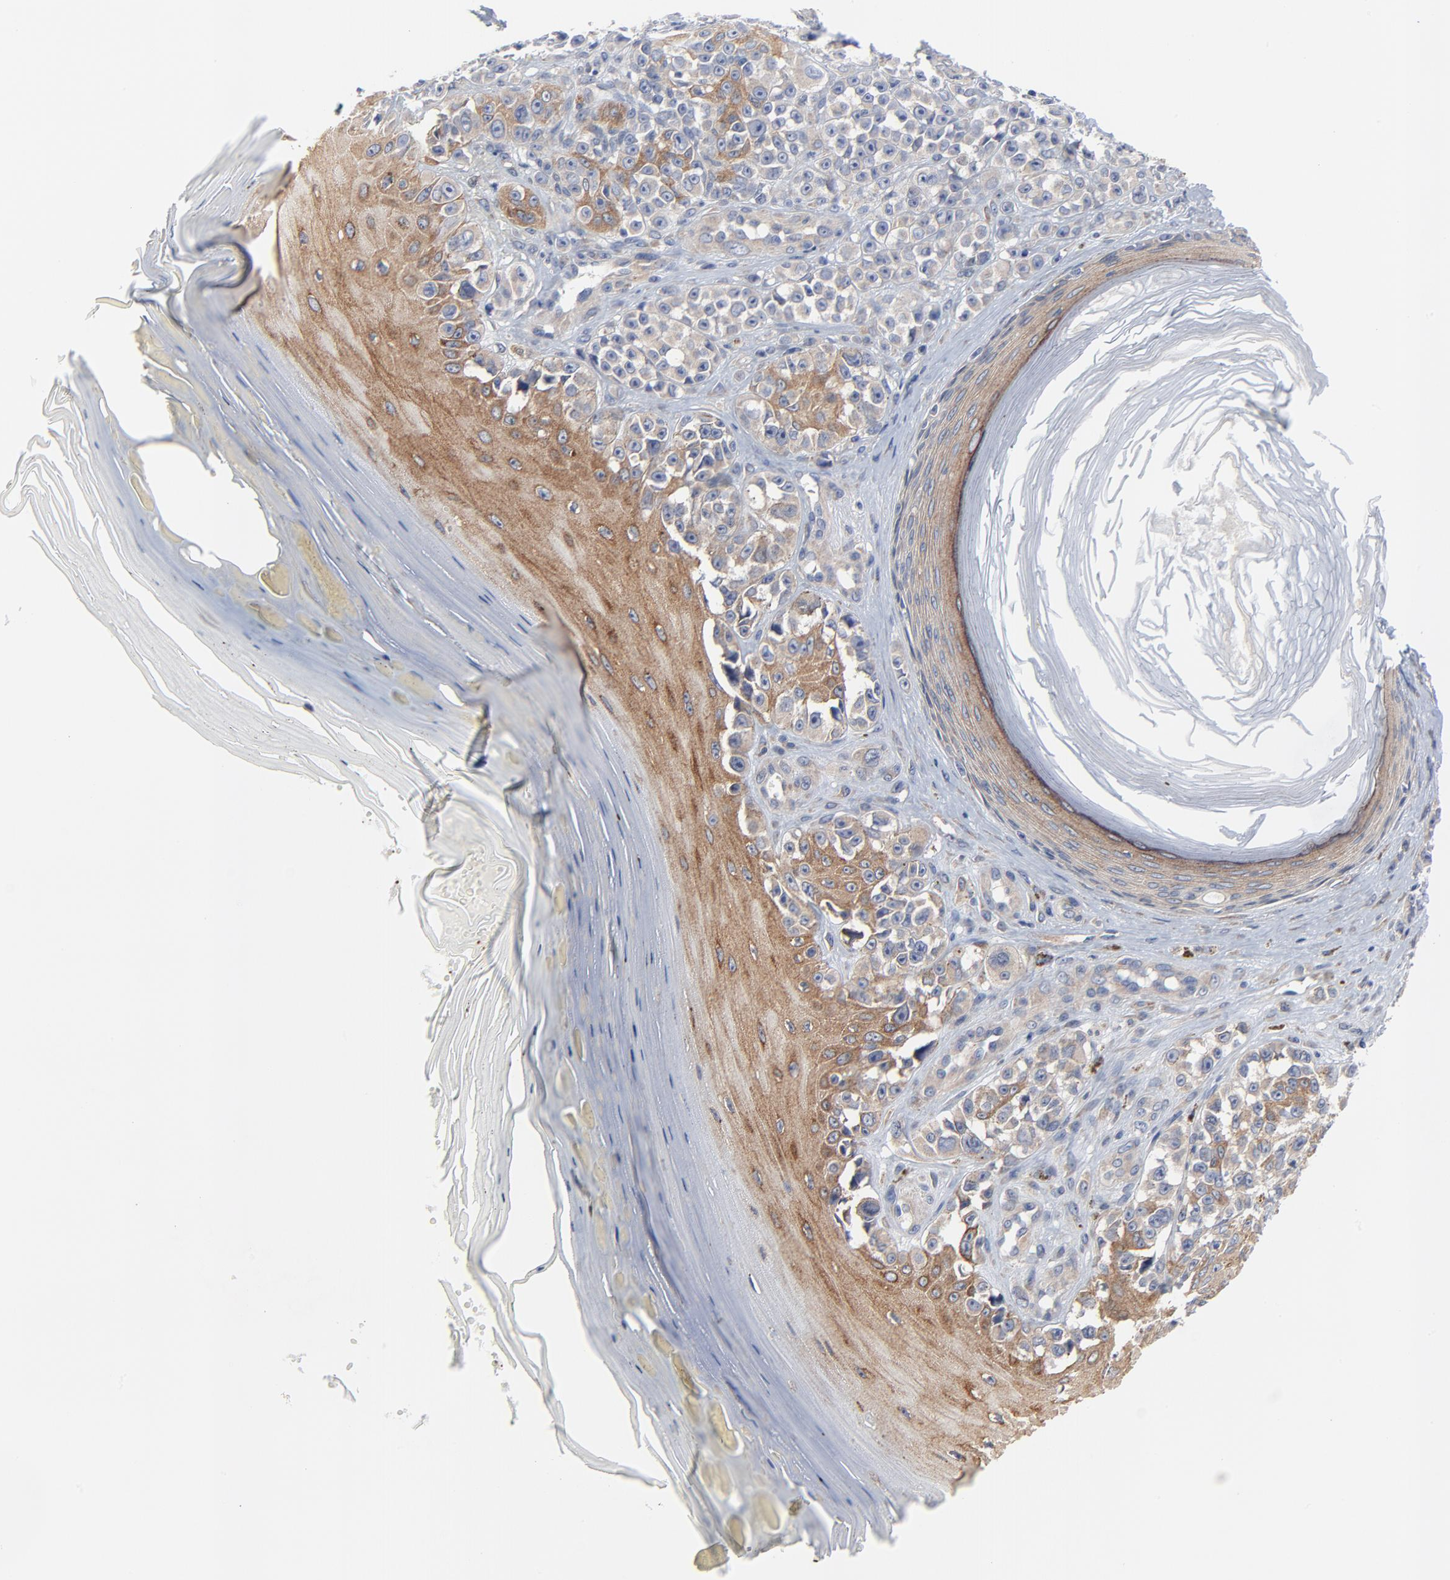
{"staining": {"intensity": "moderate", "quantity": "25%-75%", "location": "cytoplasmic/membranous"}, "tissue": "melanoma", "cell_type": "Tumor cells", "image_type": "cancer", "snomed": [{"axis": "morphology", "description": "Malignant melanoma, NOS"}, {"axis": "topography", "description": "Skin"}], "caption": "Malignant melanoma stained for a protein shows moderate cytoplasmic/membranous positivity in tumor cells.", "gene": "VAV2", "patient": {"sex": "female", "age": 82}}